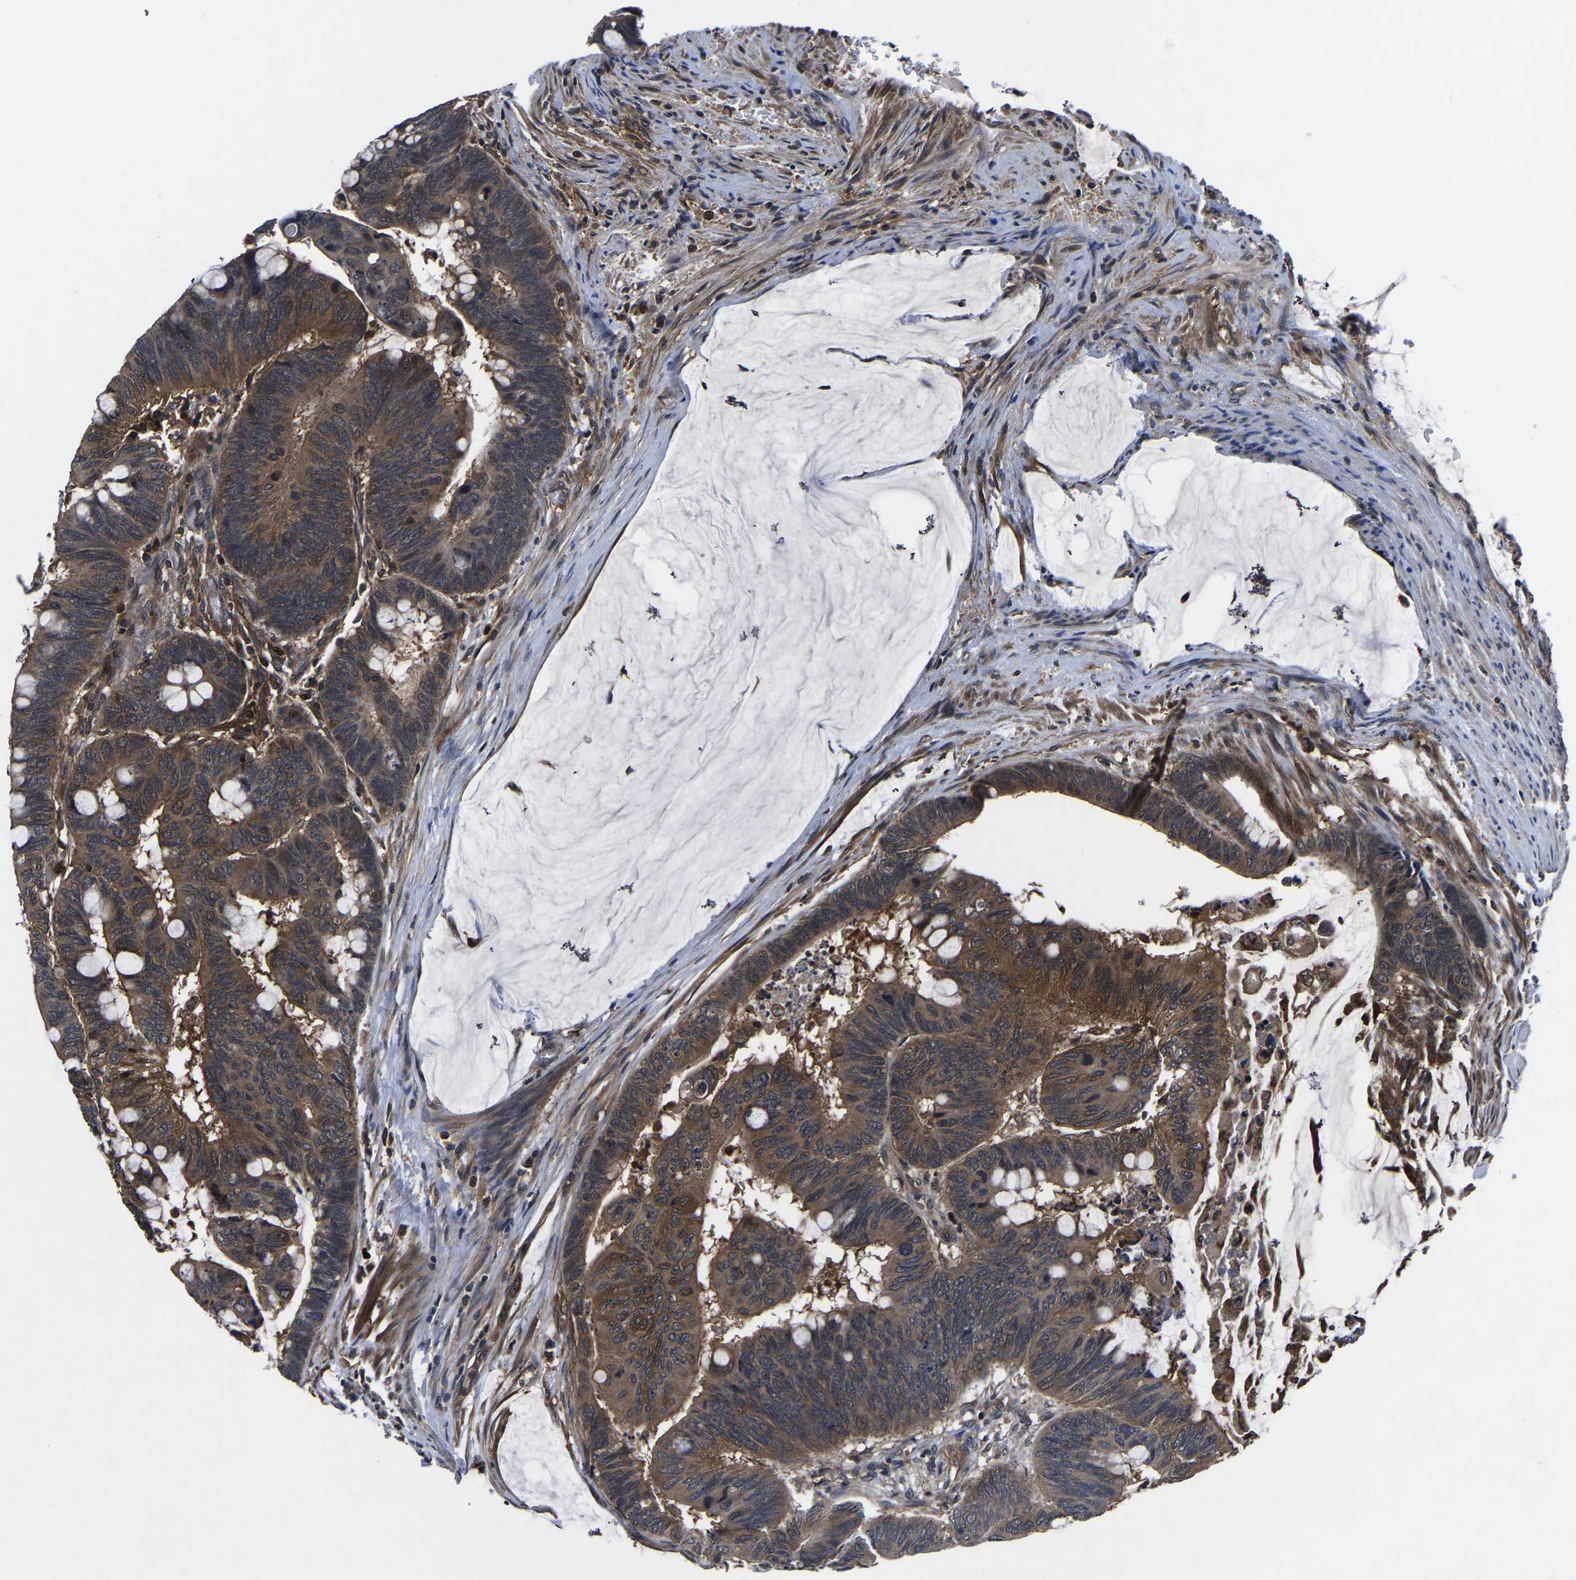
{"staining": {"intensity": "moderate", "quantity": ">75%", "location": "cytoplasmic/membranous"}, "tissue": "colorectal cancer", "cell_type": "Tumor cells", "image_type": "cancer", "snomed": [{"axis": "morphology", "description": "Normal tissue, NOS"}, {"axis": "morphology", "description": "Adenocarcinoma, NOS"}, {"axis": "topography", "description": "Rectum"}], "caption": "IHC (DAB) staining of human colorectal adenocarcinoma reveals moderate cytoplasmic/membranous protein positivity in about >75% of tumor cells.", "gene": "FGD5", "patient": {"sex": "male", "age": 92}}